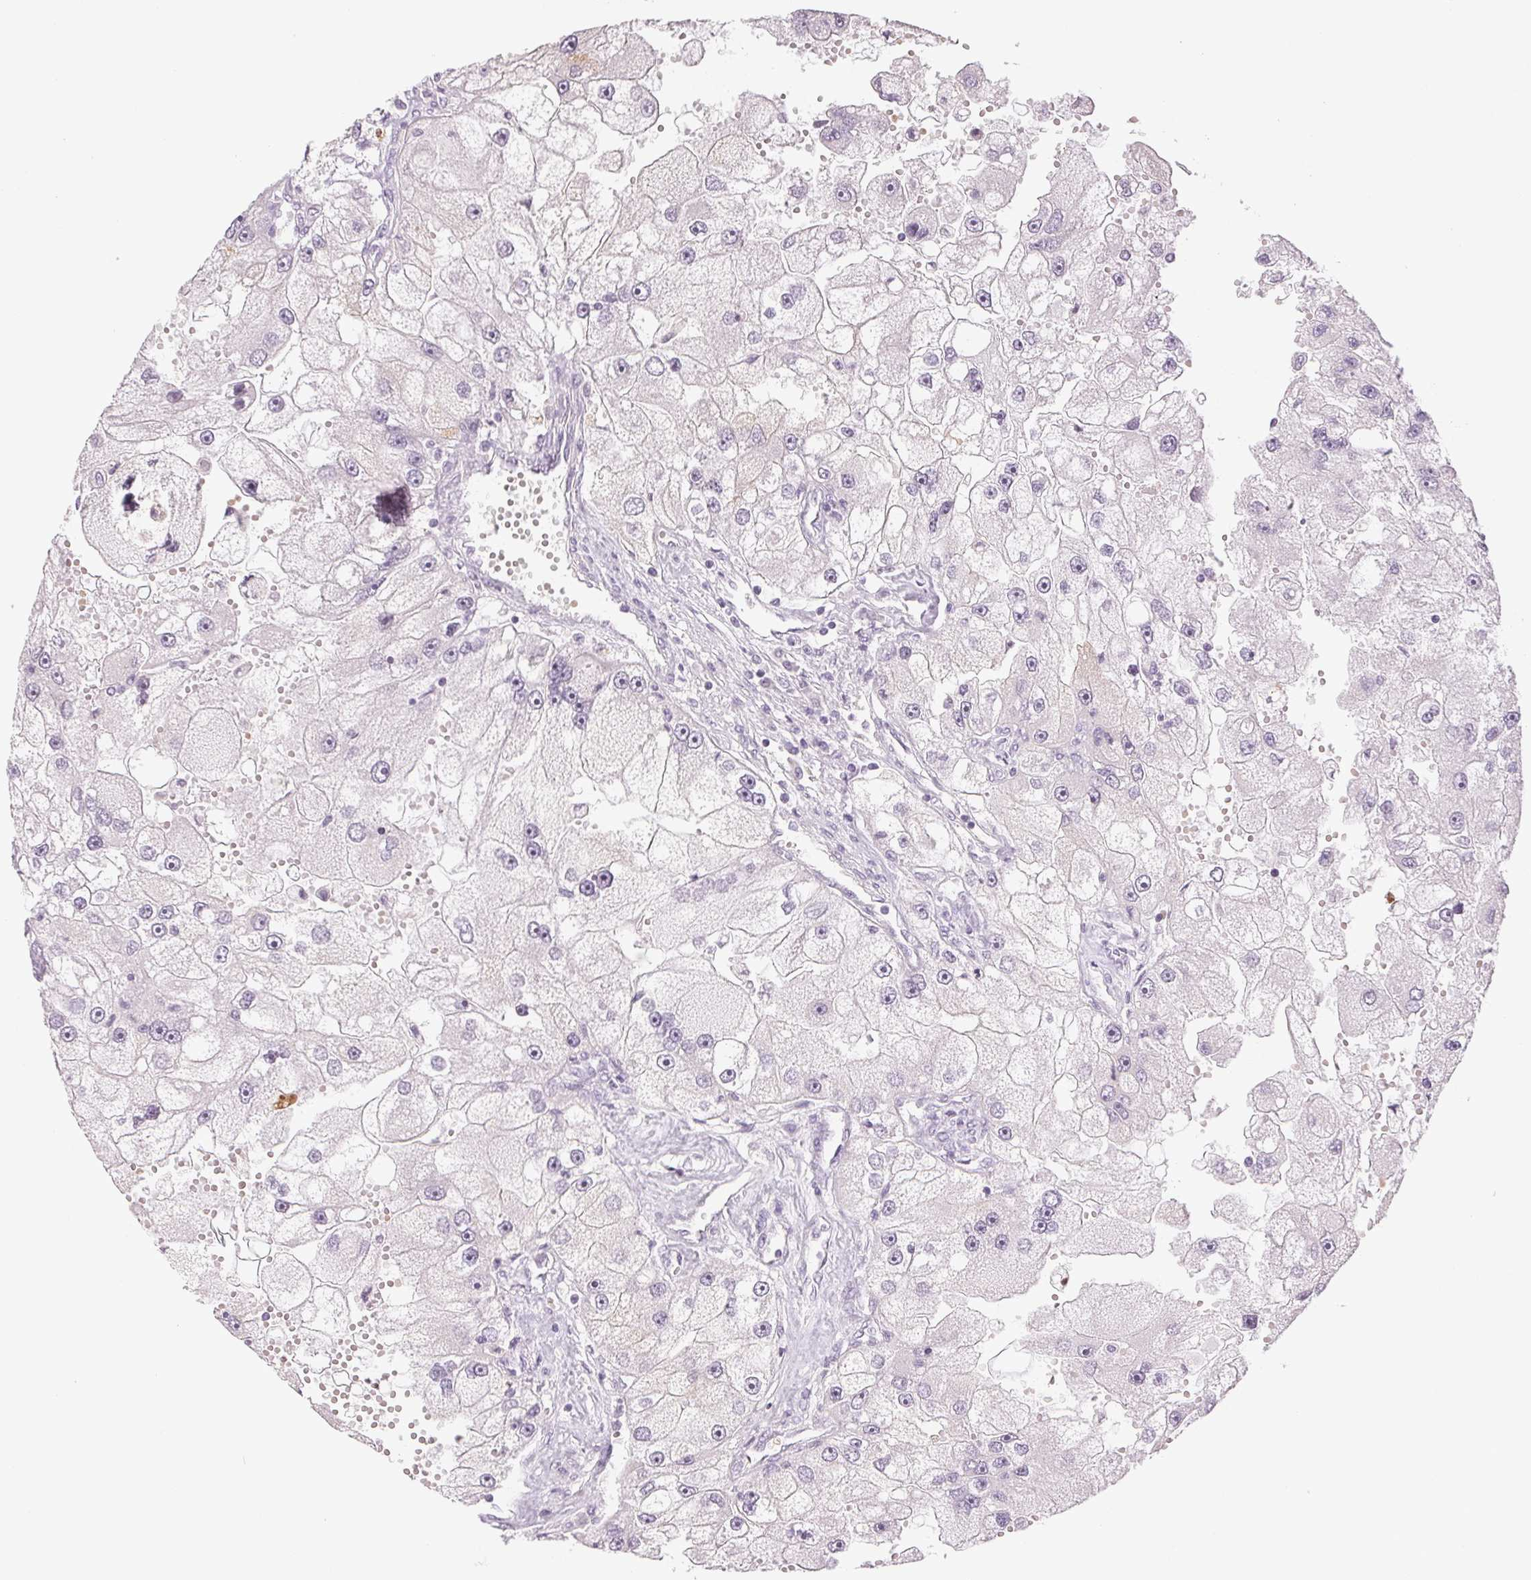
{"staining": {"intensity": "negative", "quantity": "none", "location": "none"}, "tissue": "renal cancer", "cell_type": "Tumor cells", "image_type": "cancer", "snomed": [{"axis": "morphology", "description": "Adenocarcinoma, NOS"}, {"axis": "topography", "description": "Kidney"}], "caption": "The immunohistochemistry image has no significant positivity in tumor cells of renal adenocarcinoma tissue. (DAB immunohistochemistry, high magnification).", "gene": "LTF", "patient": {"sex": "male", "age": 63}}